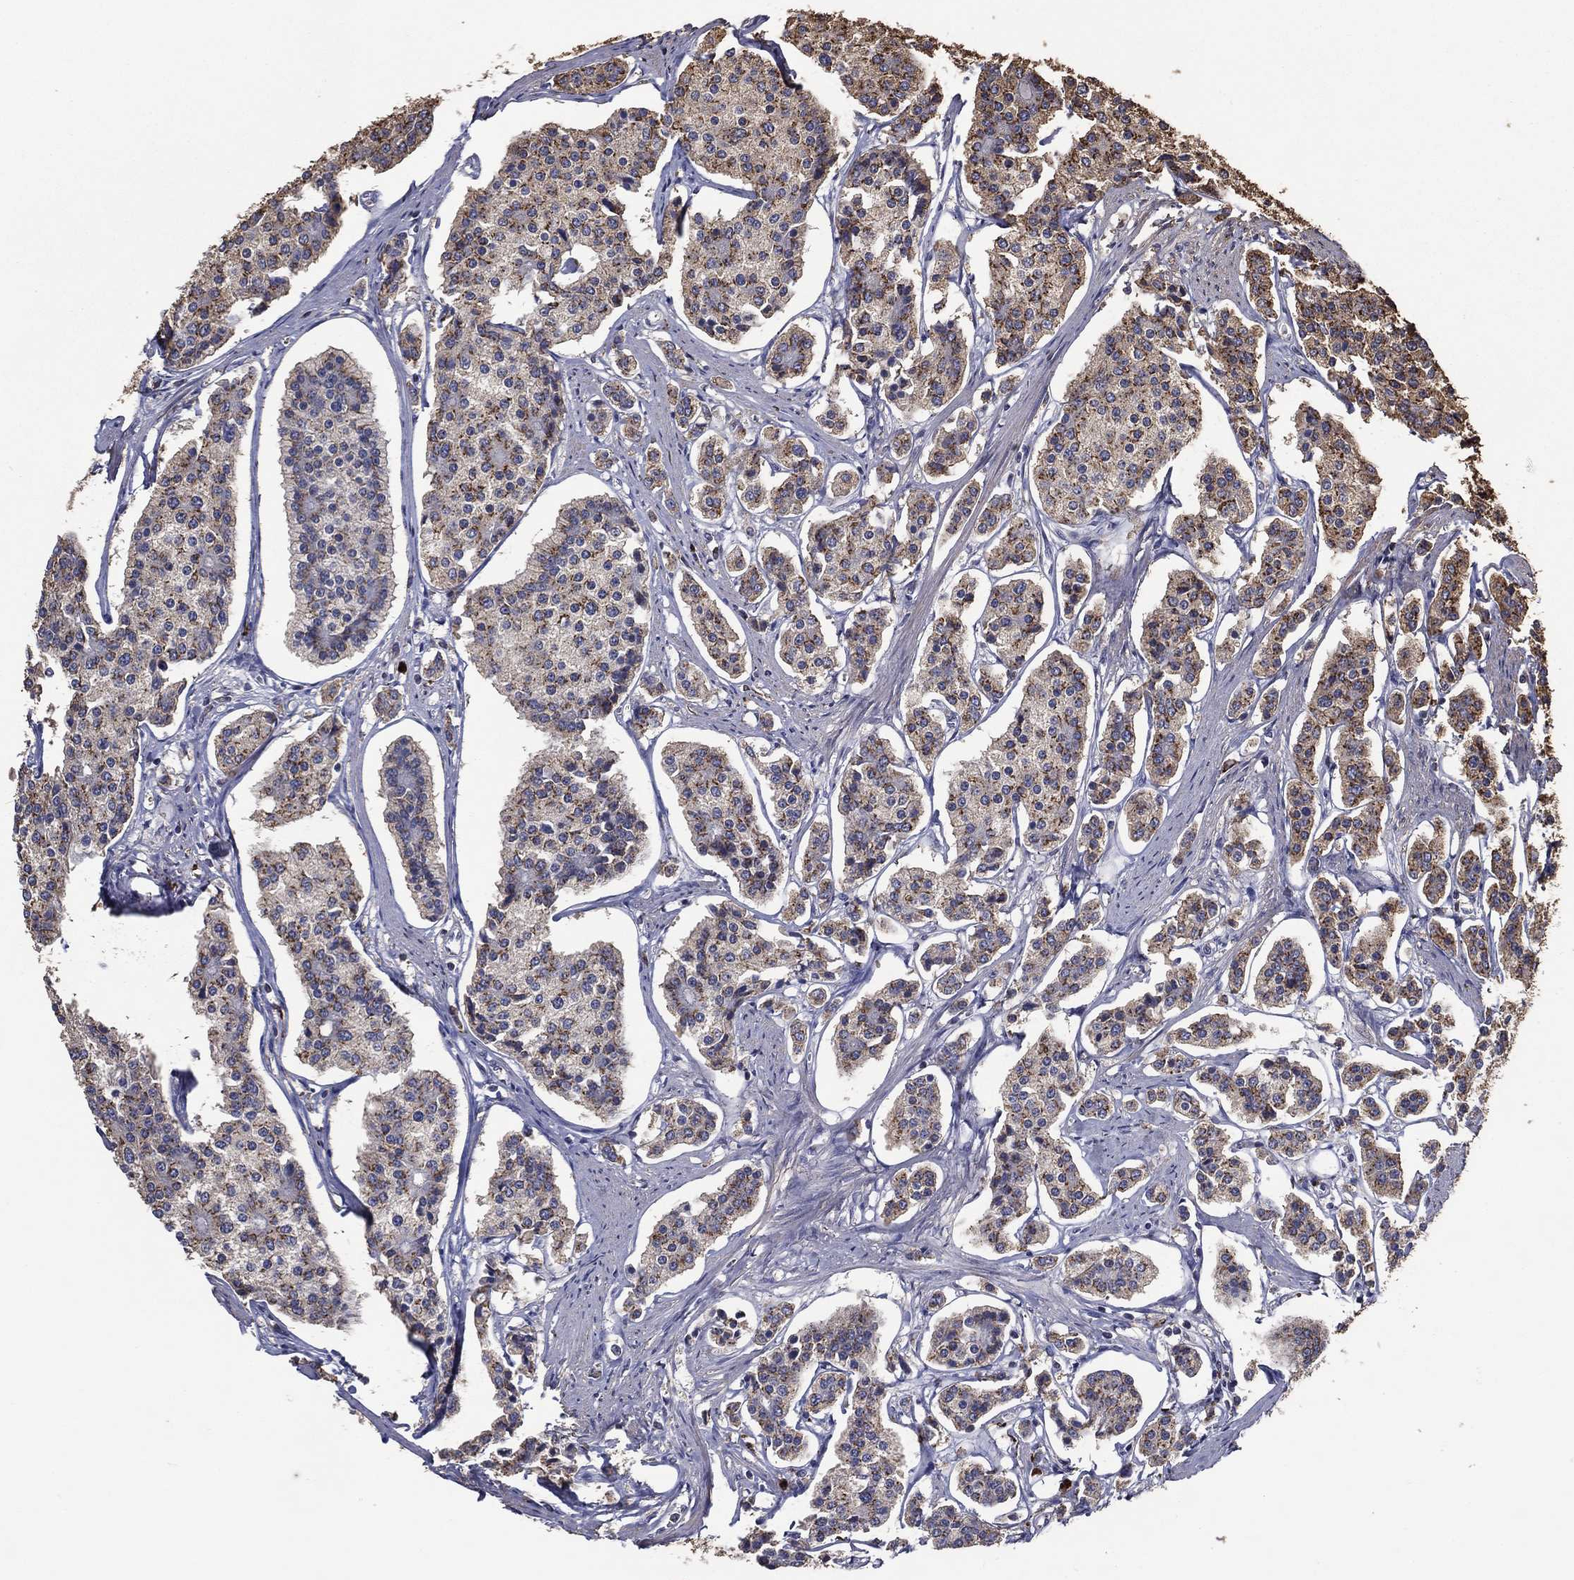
{"staining": {"intensity": "moderate", "quantity": "<25%", "location": "cytoplasmic/membranous"}, "tissue": "carcinoid", "cell_type": "Tumor cells", "image_type": "cancer", "snomed": [{"axis": "morphology", "description": "Carcinoid, malignant, NOS"}, {"axis": "topography", "description": "Small intestine"}], "caption": "A high-resolution histopathology image shows IHC staining of carcinoid, which reveals moderate cytoplasmic/membranous positivity in about <25% of tumor cells.", "gene": "GPR183", "patient": {"sex": "female", "age": 65}}